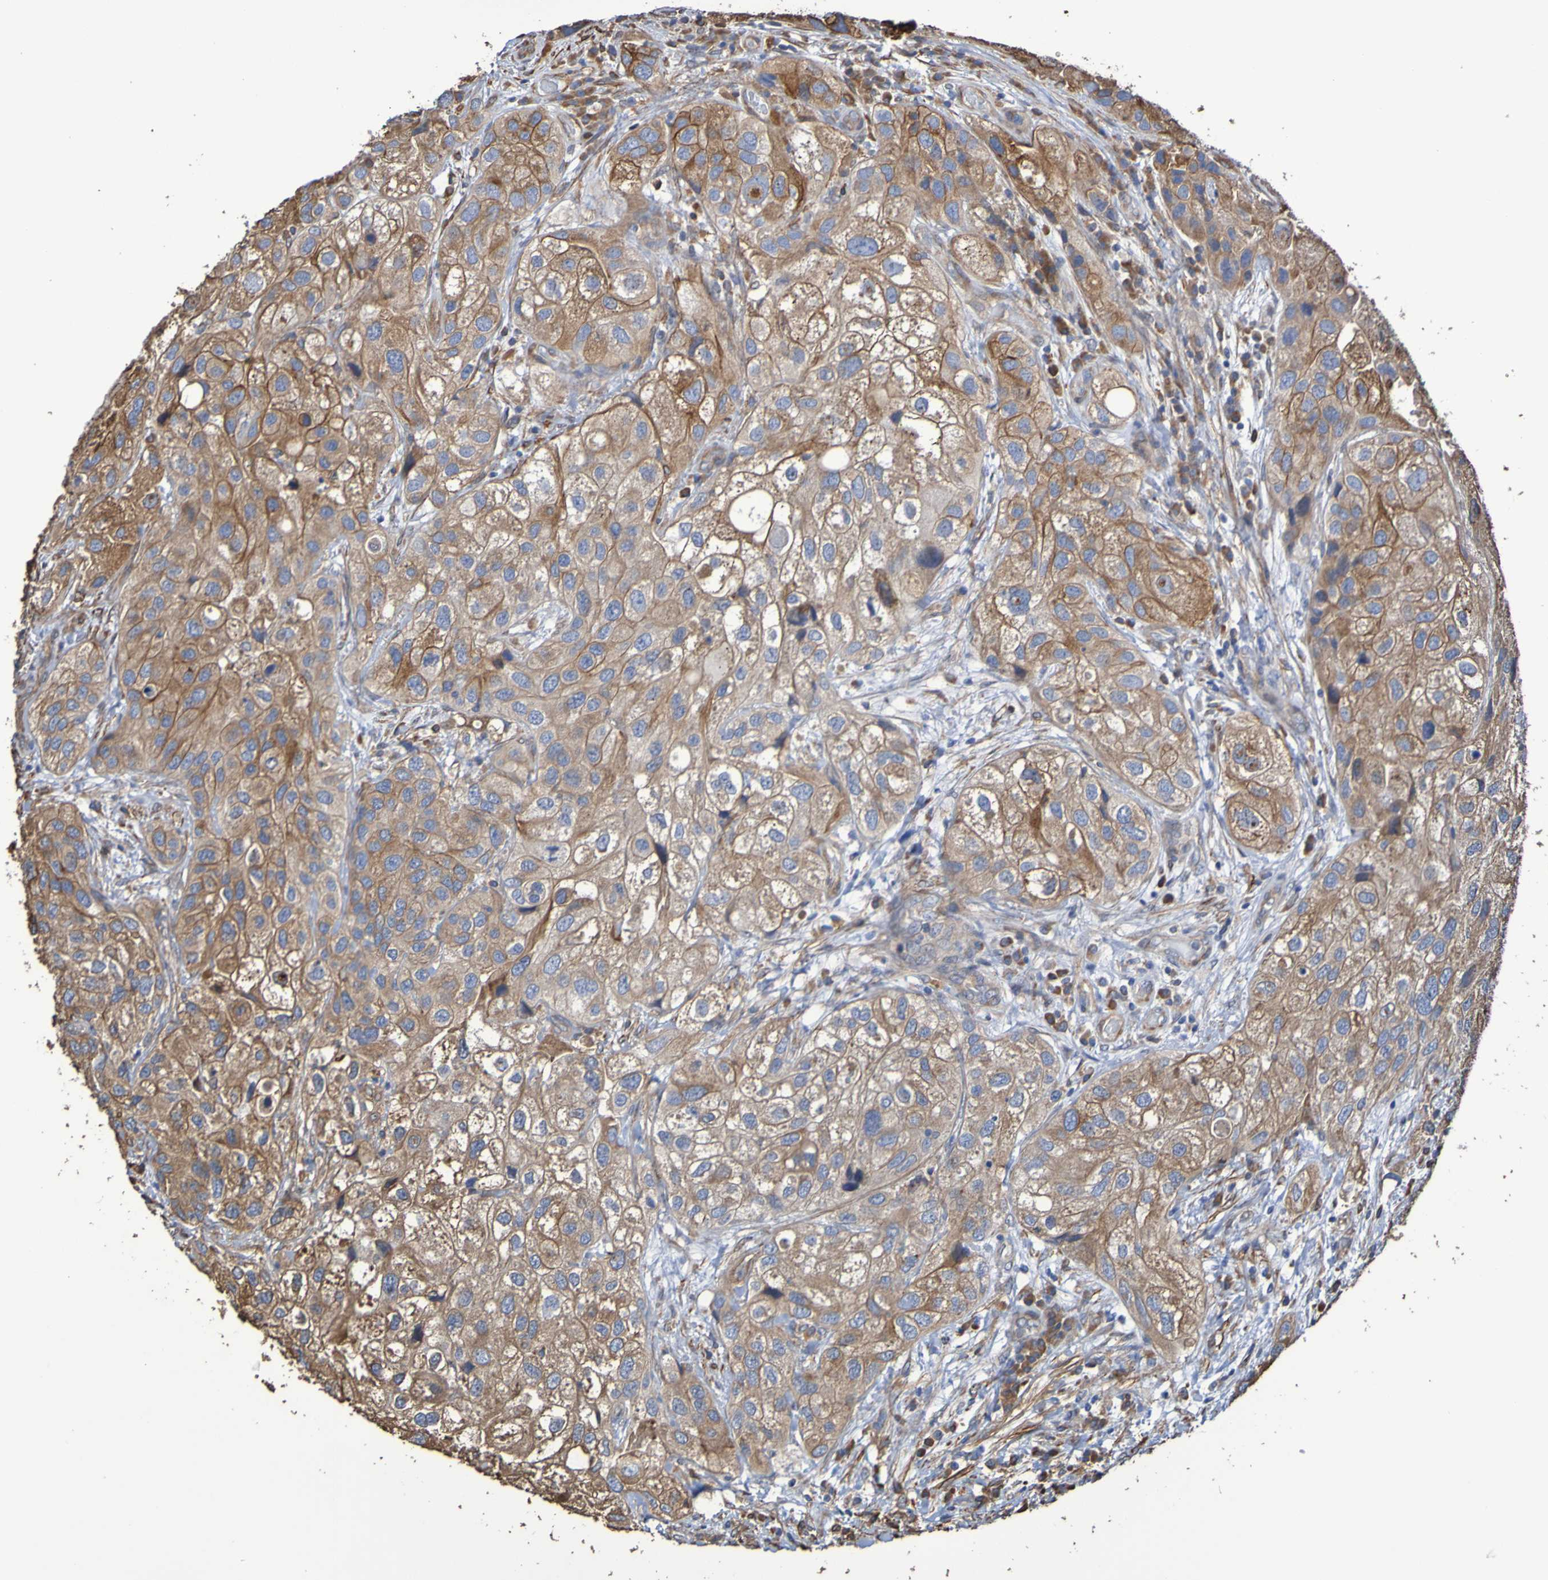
{"staining": {"intensity": "moderate", "quantity": ">75%", "location": "cytoplasmic/membranous"}, "tissue": "urothelial cancer", "cell_type": "Tumor cells", "image_type": "cancer", "snomed": [{"axis": "morphology", "description": "Urothelial carcinoma, High grade"}, {"axis": "topography", "description": "Urinary bladder"}], "caption": "Urothelial cancer tissue shows moderate cytoplasmic/membranous positivity in about >75% of tumor cells, visualized by immunohistochemistry.", "gene": "RAB11A", "patient": {"sex": "female", "age": 64}}